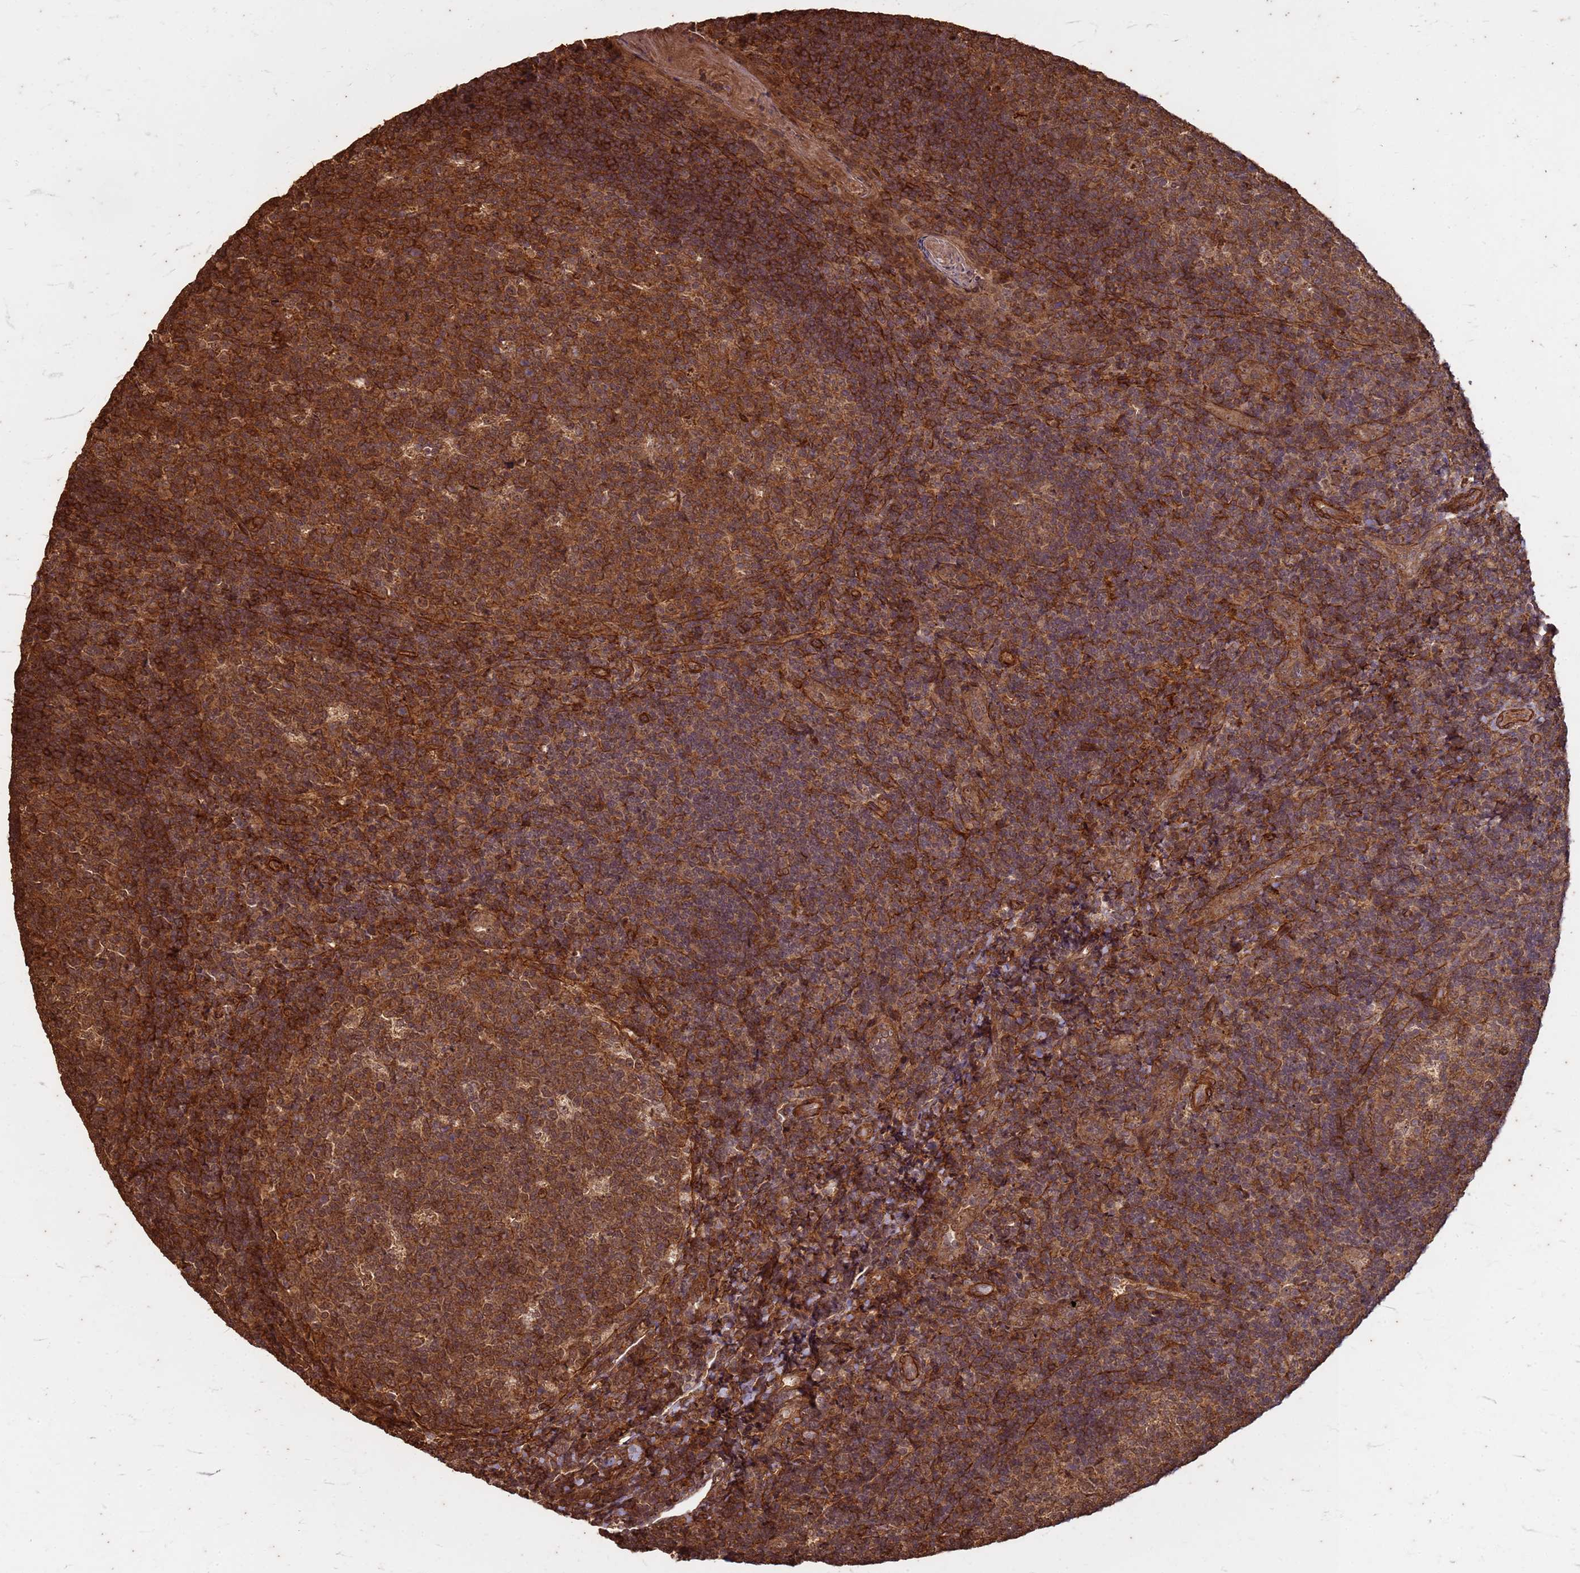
{"staining": {"intensity": "strong", "quantity": ">75%", "location": "cytoplasmic/membranous"}, "tissue": "tonsil", "cell_type": "Germinal center cells", "image_type": "normal", "snomed": [{"axis": "morphology", "description": "Normal tissue, NOS"}, {"axis": "topography", "description": "Tonsil"}], "caption": "Immunohistochemical staining of benign tonsil reveals high levels of strong cytoplasmic/membranous expression in approximately >75% of germinal center cells.", "gene": "KIF26A", "patient": {"sex": "male", "age": 17}}